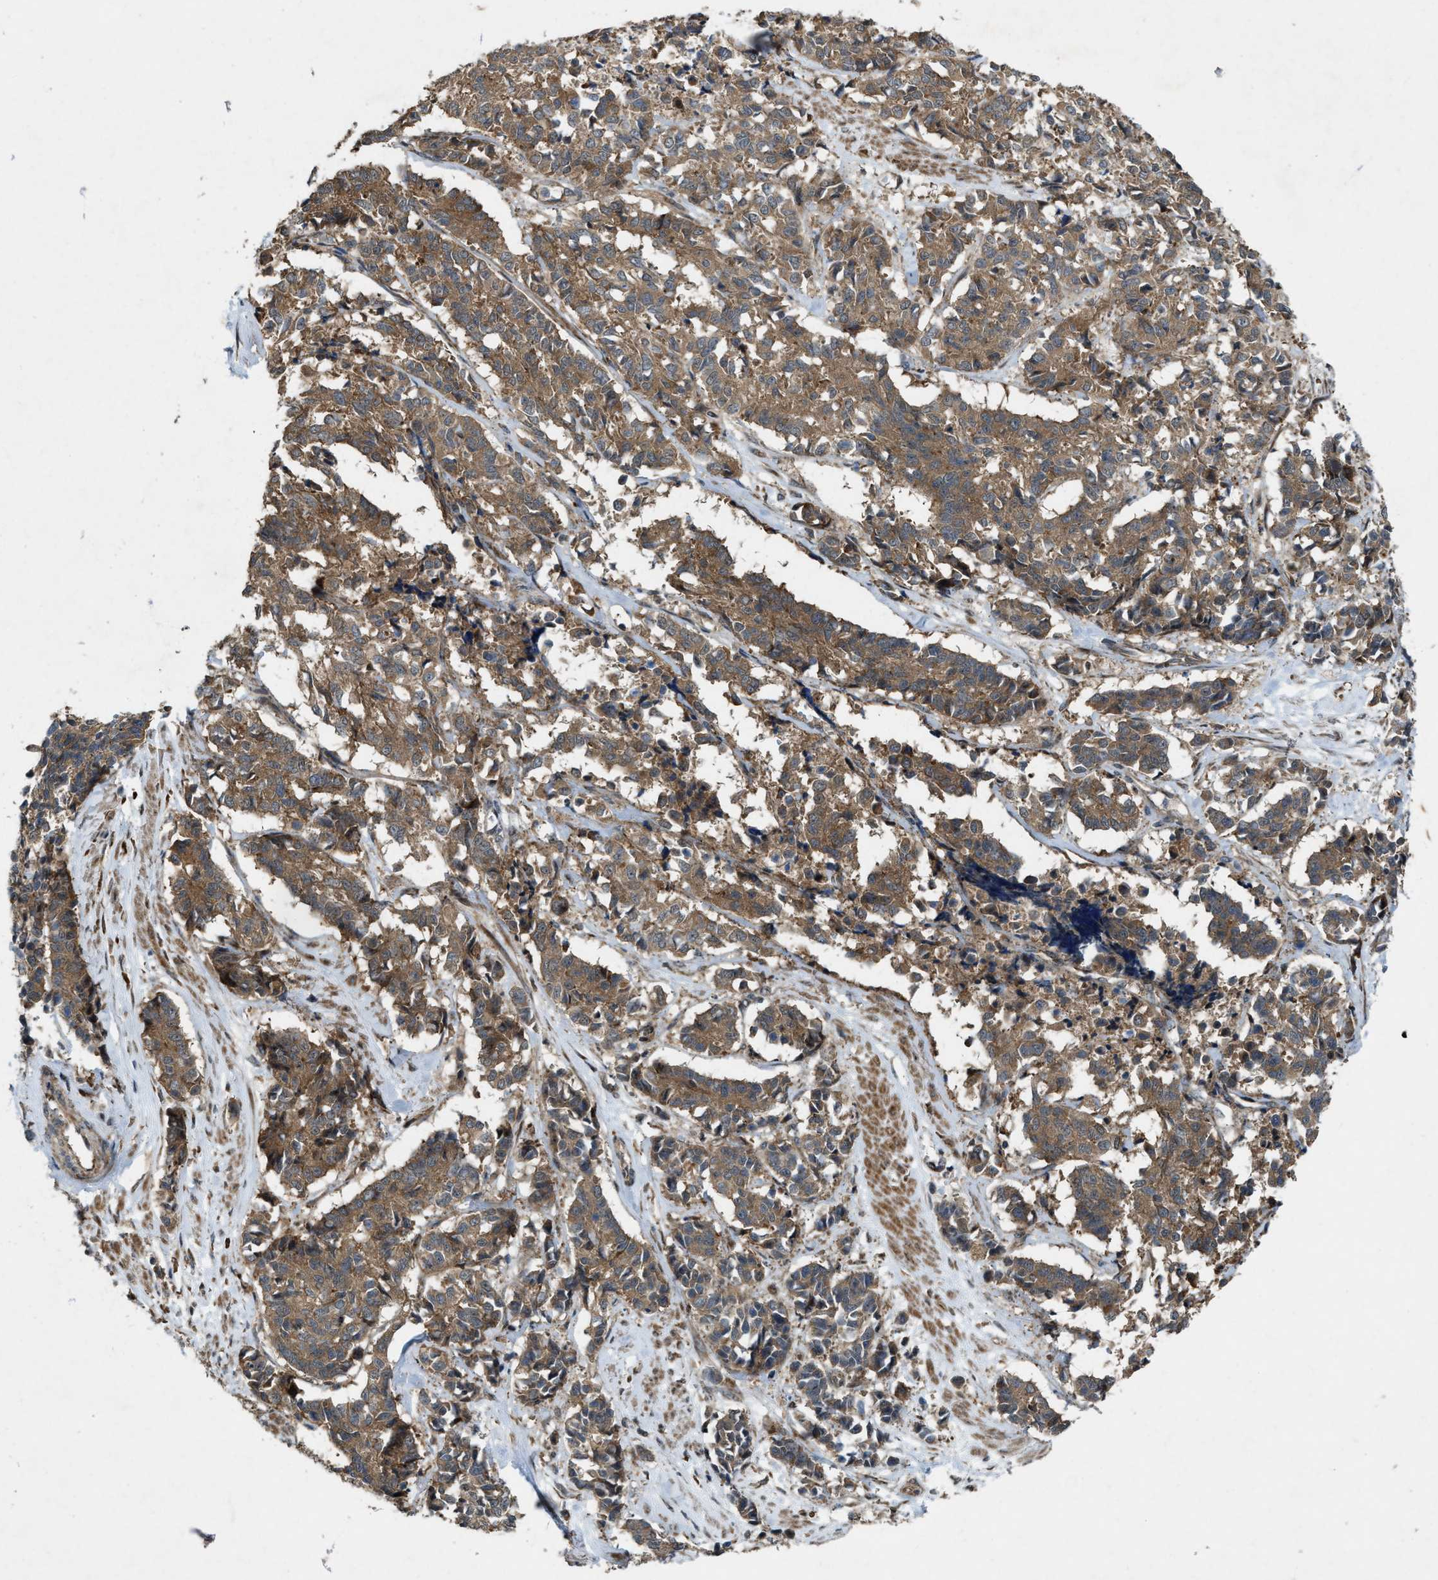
{"staining": {"intensity": "moderate", "quantity": ">75%", "location": "cytoplasmic/membranous"}, "tissue": "cervical cancer", "cell_type": "Tumor cells", "image_type": "cancer", "snomed": [{"axis": "morphology", "description": "Squamous cell carcinoma, NOS"}, {"axis": "topography", "description": "Cervix"}], "caption": "Protein staining of cervical cancer (squamous cell carcinoma) tissue shows moderate cytoplasmic/membranous staining in approximately >75% of tumor cells.", "gene": "LRRC72", "patient": {"sex": "female", "age": 35}}